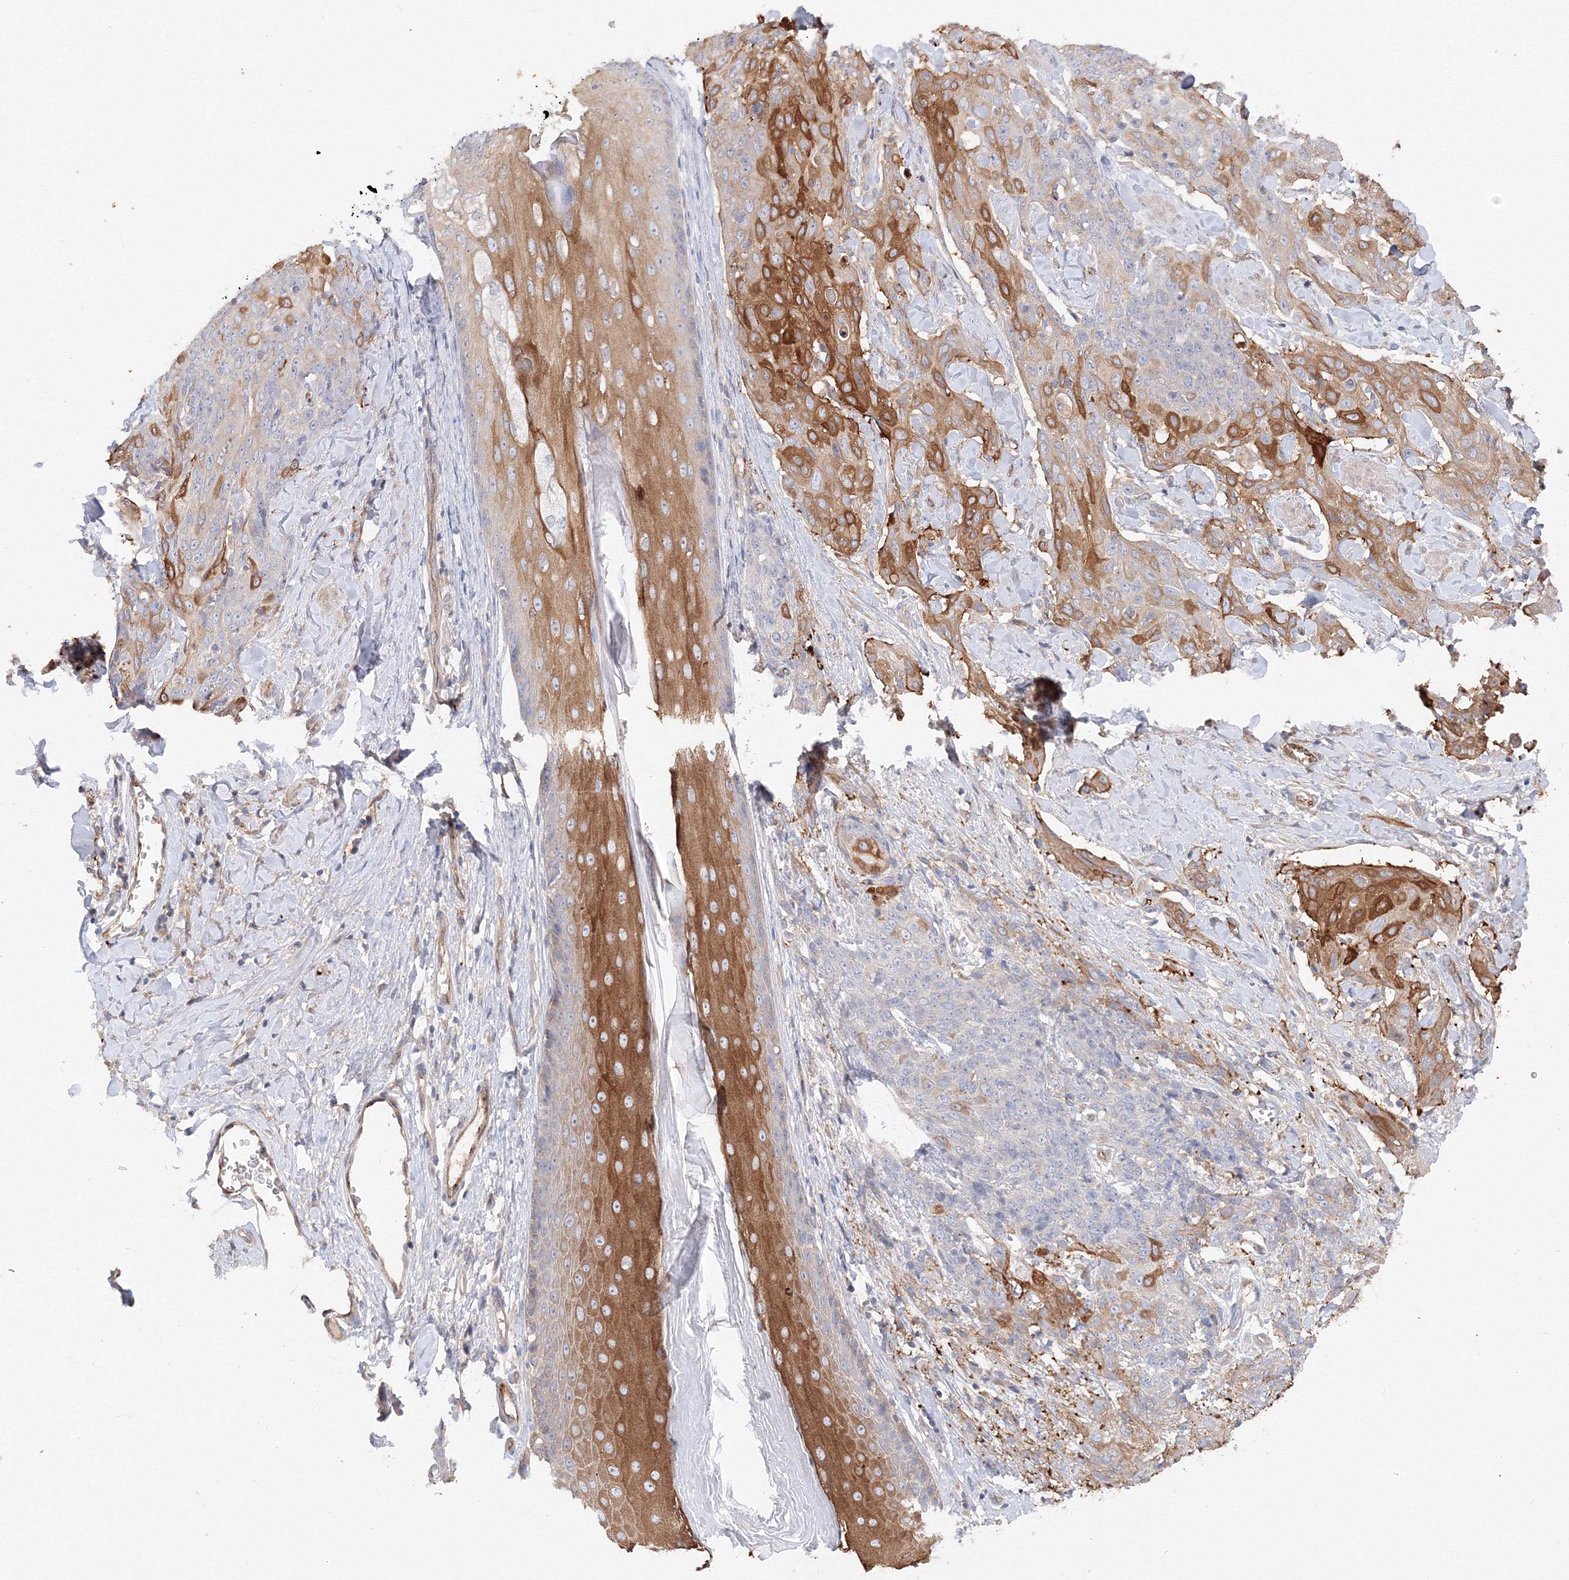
{"staining": {"intensity": "moderate", "quantity": "25%-75%", "location": "cytoplasmic/membranous"}, "tissue": "skin cancer", "cell_type": "Tumor cells", "image_type": "cancer", "snomed": [{"axis": "morphology", "description": "Squamous cell carcinoma, NOS"}, {"axis": "topography", "description": "Skin"}, {"axis": "topography", "description": "Vulva"}], "caption": "About 25%-75% of tumor cells in skin squamous cell carcinoma reveal moderate cytoplasmic/membranous protein staining as visualized by brown immunohistochemical staining.", "gene": "DIS3L2", "patient": {"sex": "female", "age": 85}}